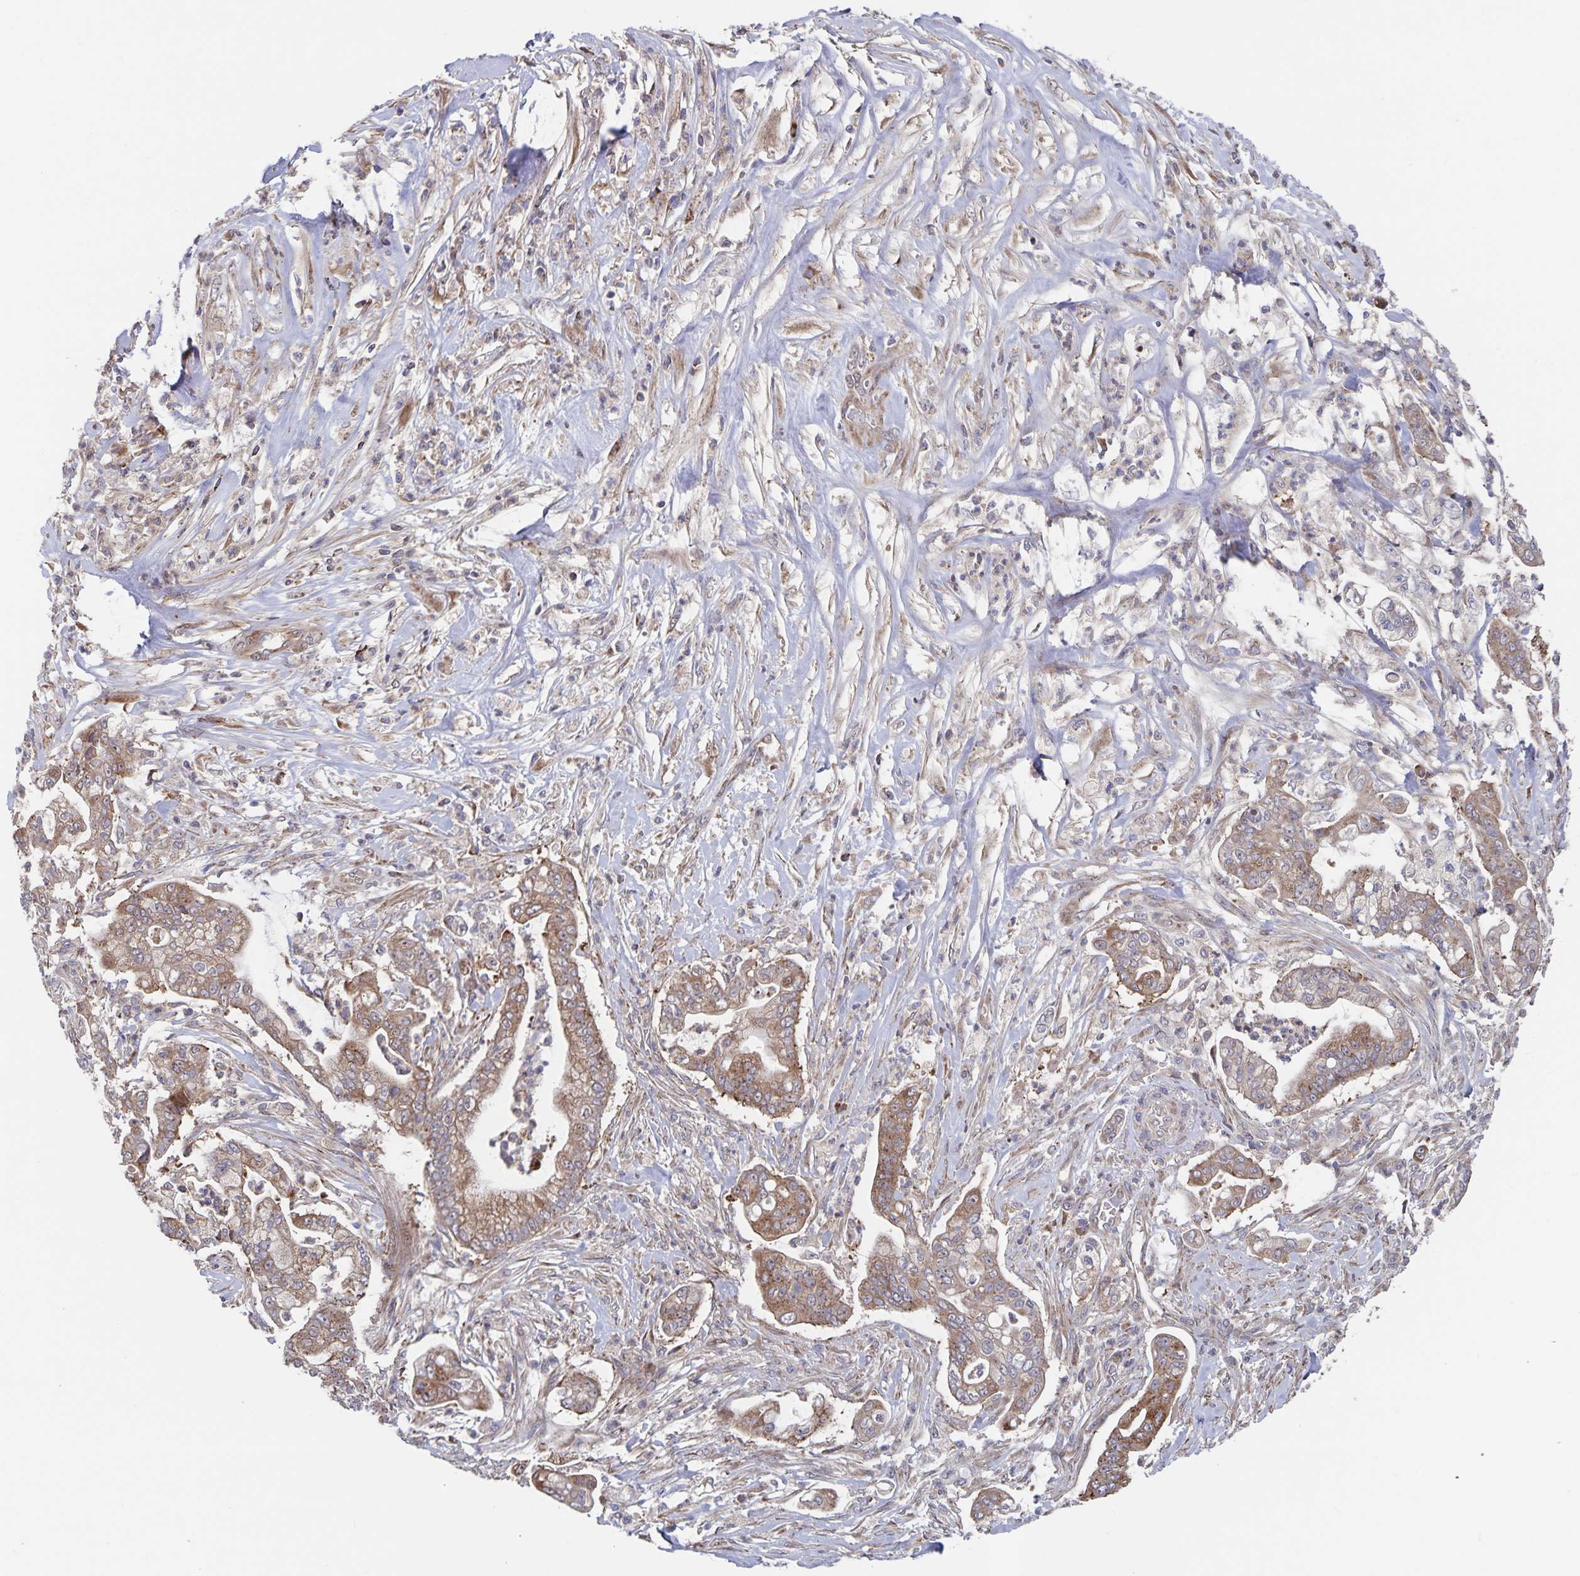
{"staining": {"intensity": "moderate", "quantity": ">75%", "location": "cytoplasmic/membranous"}, "tissue": "pancreatic cancer", "cell_type": "Tumor cells", "image_type": "cancer", "snomed": [{"axis": "morphology", "description": "Adenocarcinoma, NOS"}, {"axis": "topography", "description": "Pancreas"}], "caption": "Human pancreatic cancer stained for a protein (brown) demonstrates moderate cytoplasmic/membranous positive staining in approximately >75% of tumor cells.", "gene": "ACACA", "patient": {"sex": "female", "age": 69}}